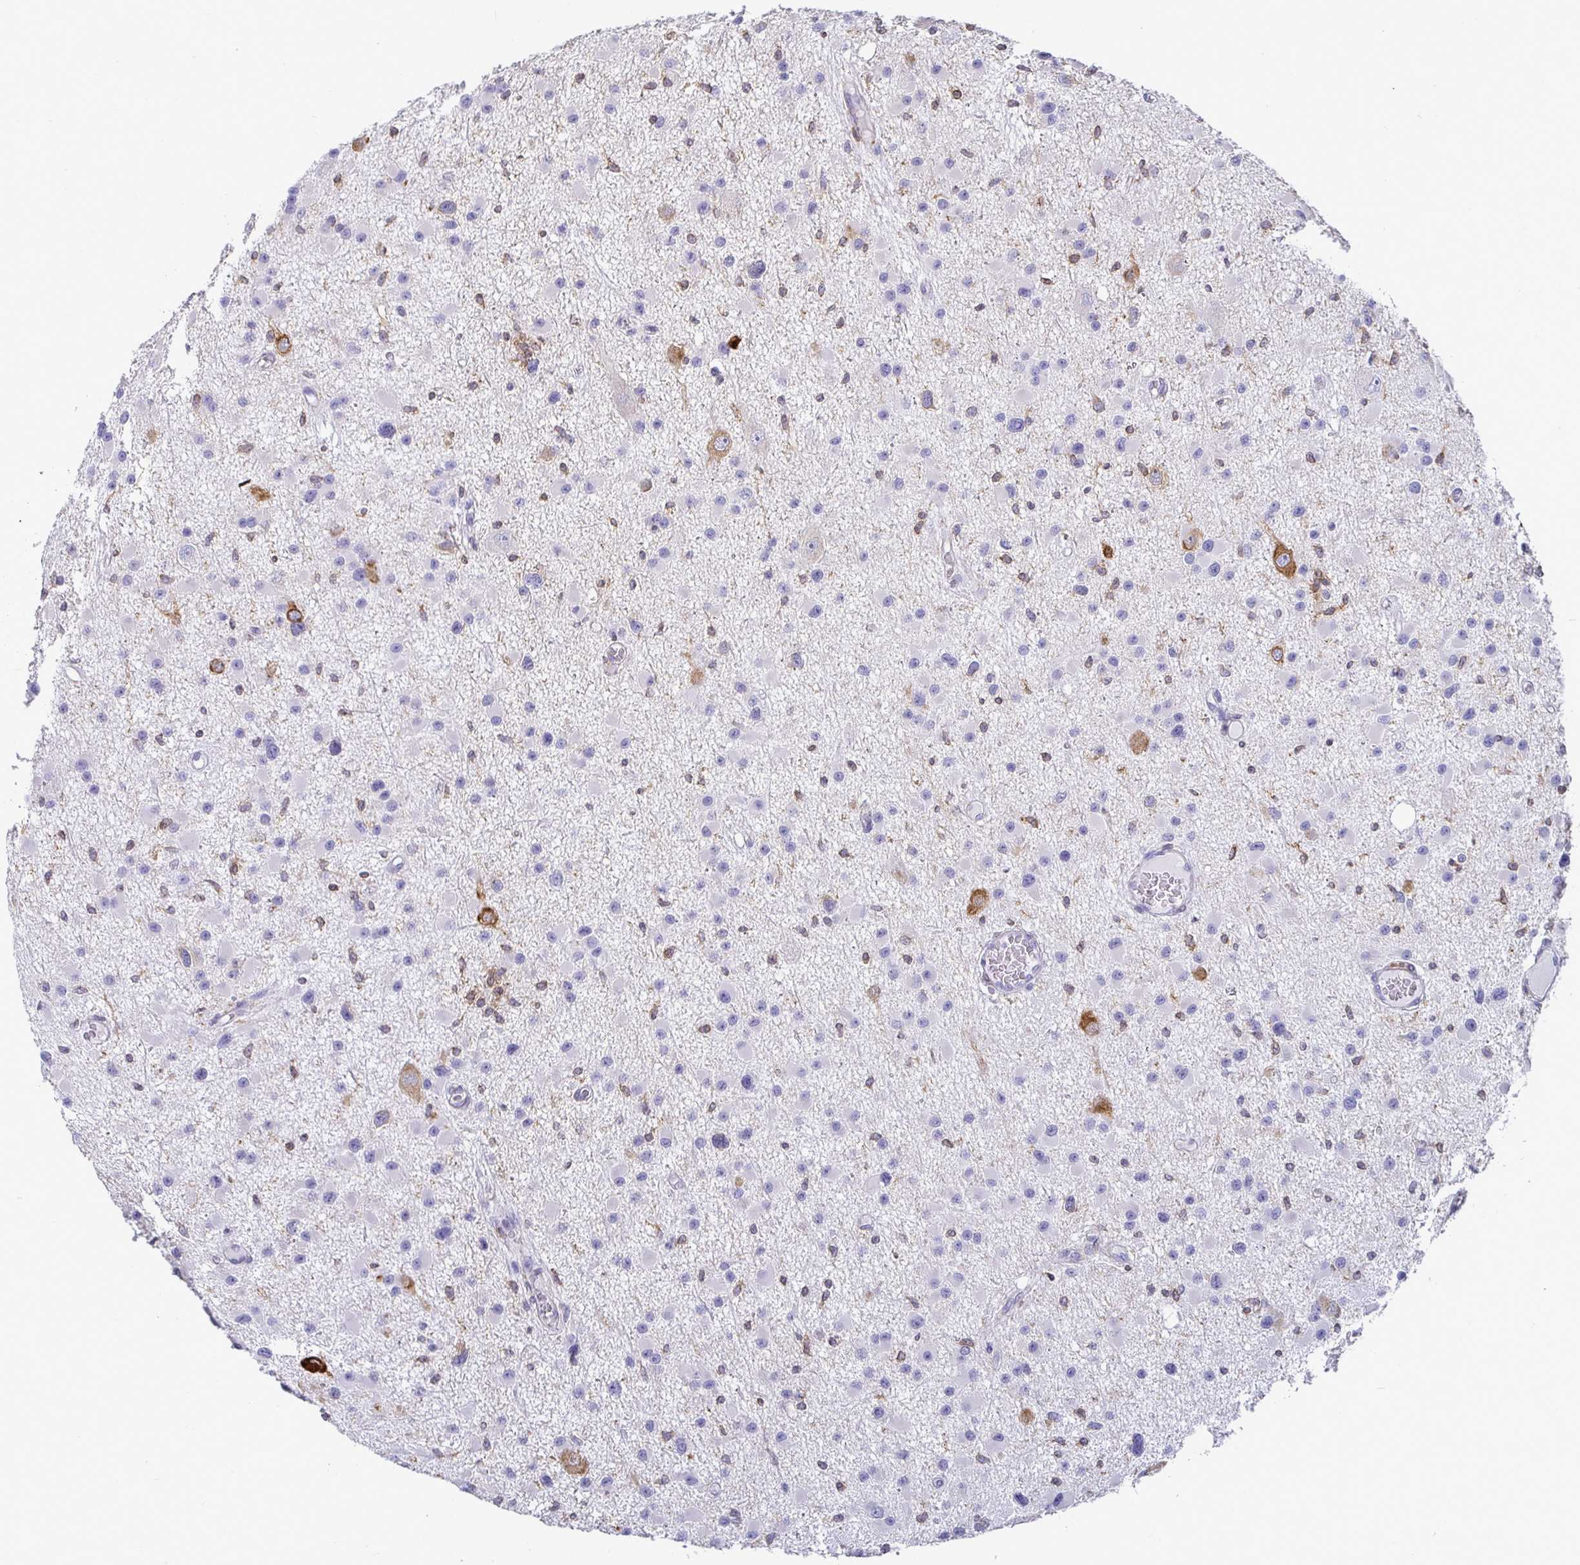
{"staining": {"intensity": "negative", "quantity": "none", "location": "none"}, "tissue": "glioma", "cell_type": "Tumor cells", "image_type": "cancer", "snomed": [{"axis": "morphology", "description": "Glioma, malignant, High grade"}, {"axis": "topography", "description": "Brain"}], "caption": "Tumor cells show no significant positivity in glioma.", "gene": "TP53I11", "patient": {"sex": "male", "age": 54}}